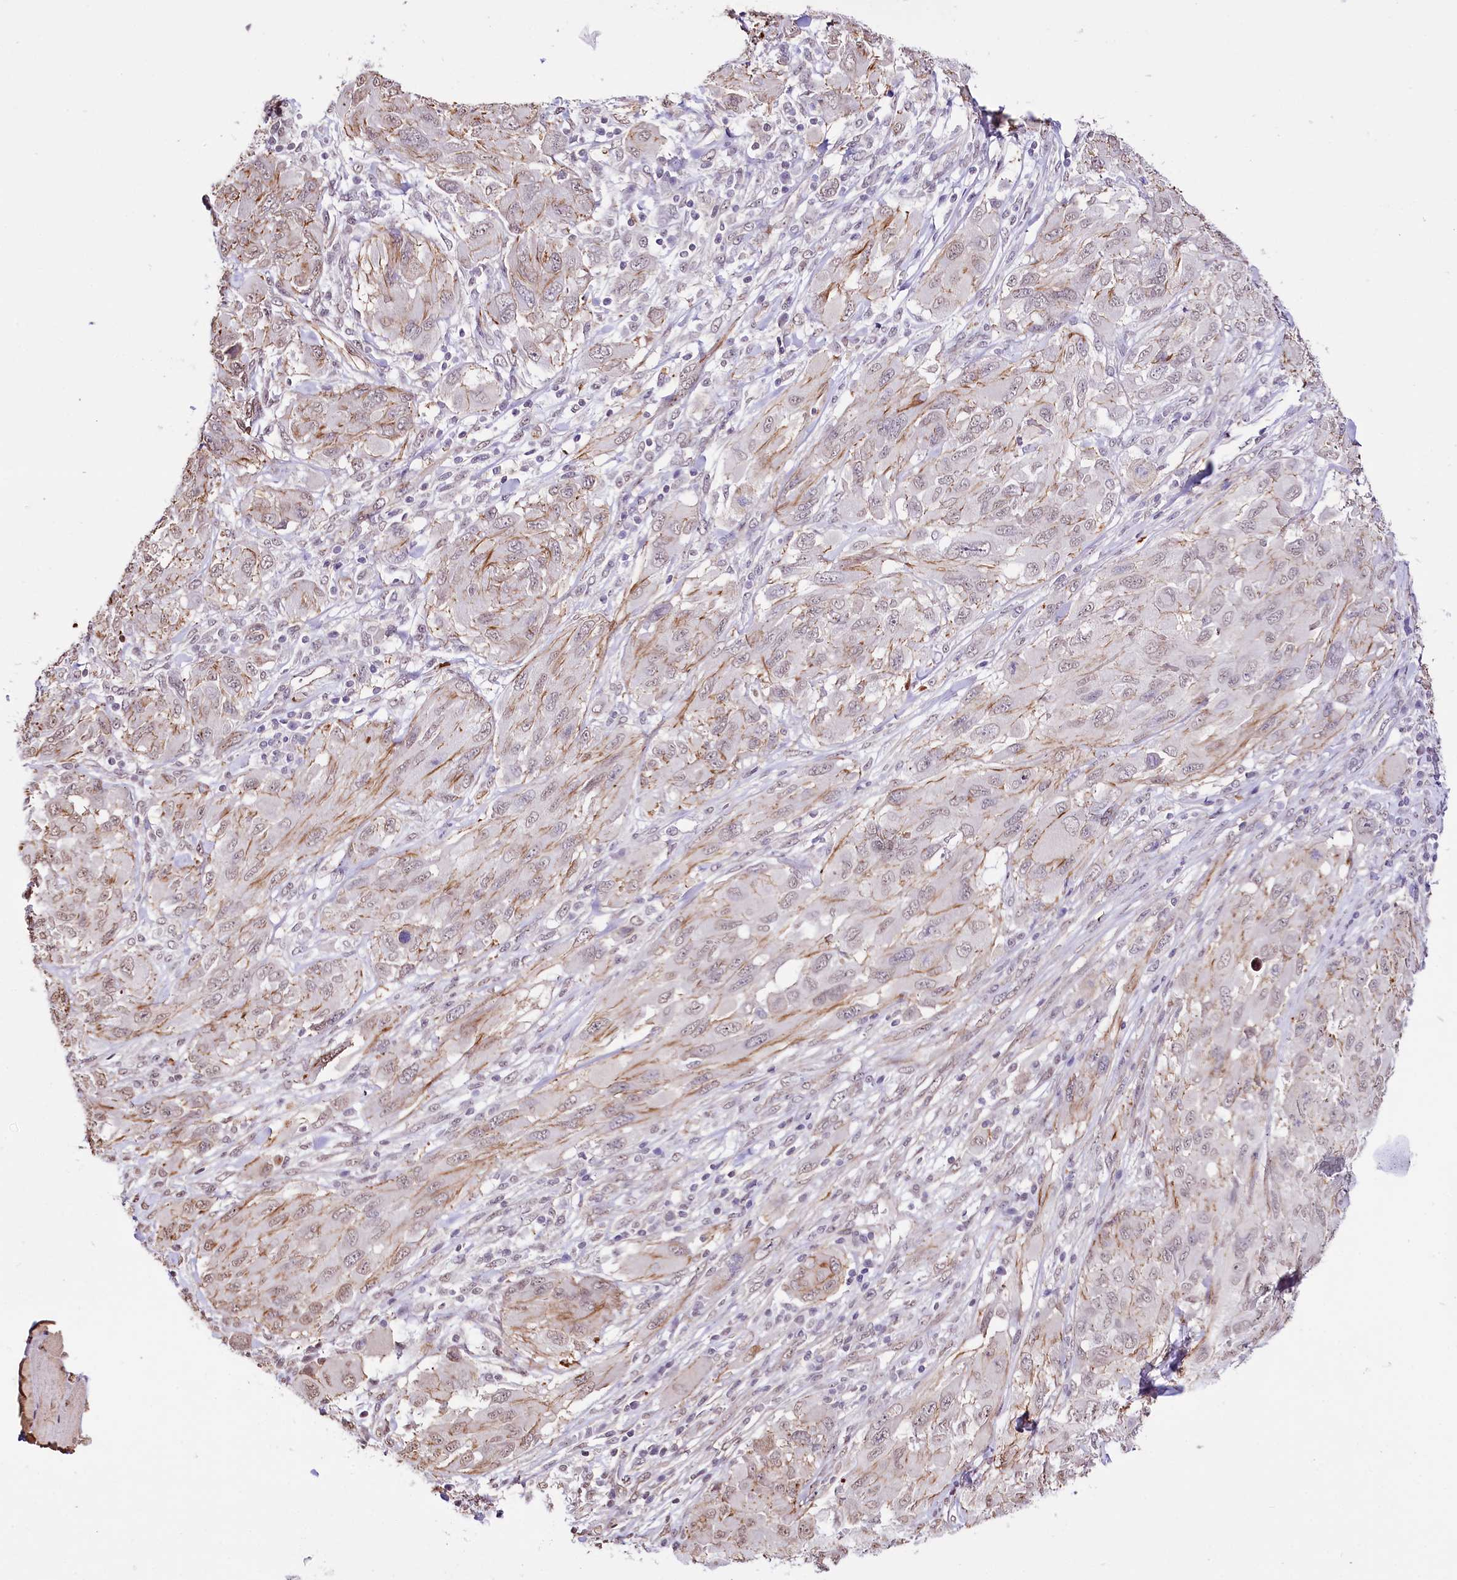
{"staining": {"intensity": "negative", "quantity": "none", "location": "none"}, "tissue": "melanoma", "cell_type": "Tumor cells", "image_type": "cancer", "snomed": [{"axis": "morphology", "description": "Malignant melanoma, NOS"}, {"axis": "topography", "description": "Skin"}], "caption": "Histopathology image shows no significant protein positivity in tumor cells of melanoma.", "gene": "ST7", "patient": {"sex": "female", "age": 91}}